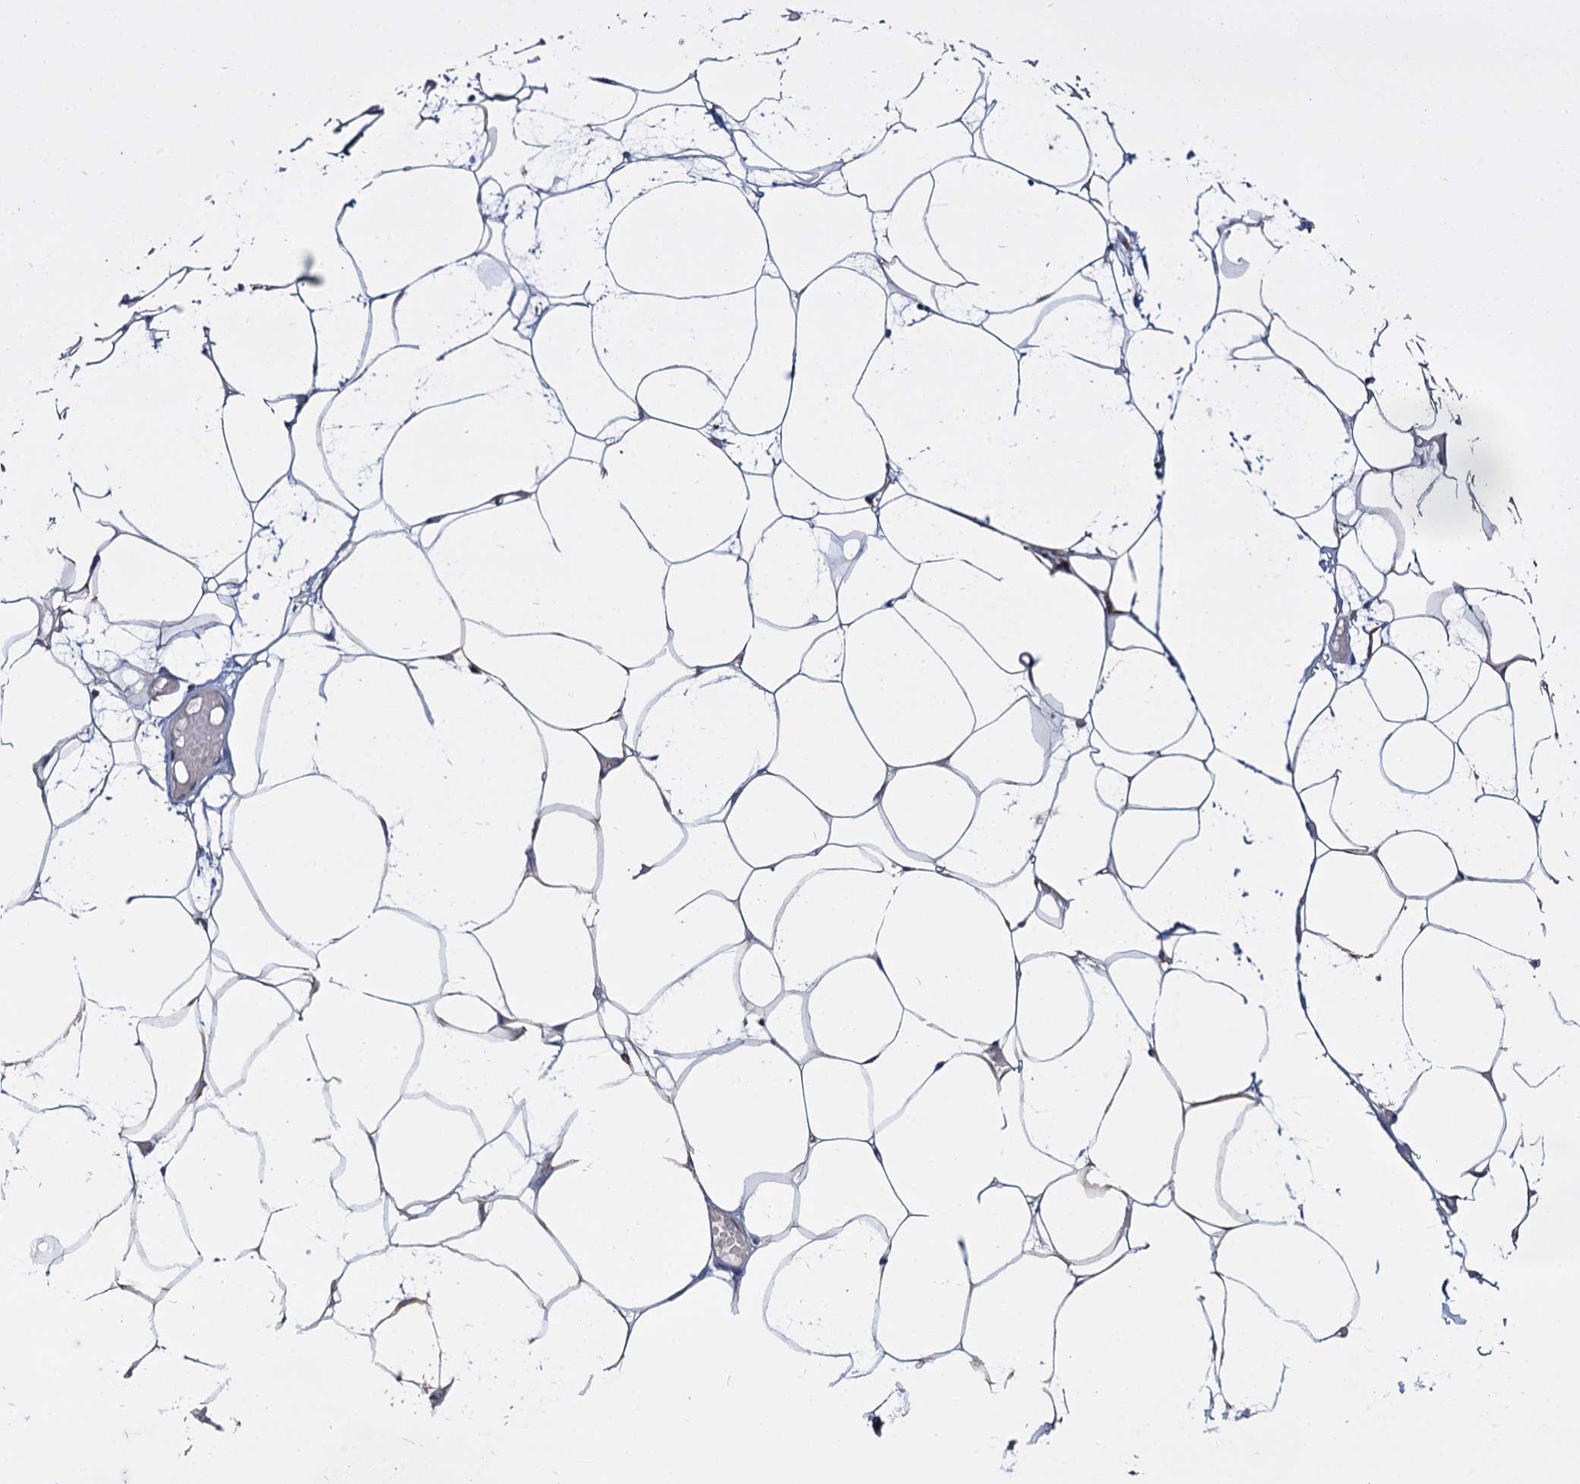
{"staining": {"intensity": "negative", "quantity": "none", "location": "none"}, "tissue": "adipose tissue", "cell_type": "Adipocytes", "image_type": "normal", "snomed": [{"axis": "morphology", "description": "Normal tissue, NOS"}, {"axis": "topography", "description": "Breast"}], "caption": "Immunohistochemical staining of unremarkable human adipose tissue reveals no significant expression in adipocytes. (DAB immunohistochemistry (IHC) with hematoxylin counter stain).", "gene": "ANKRD42", "patient": {"sex": "female", "age": 23}}